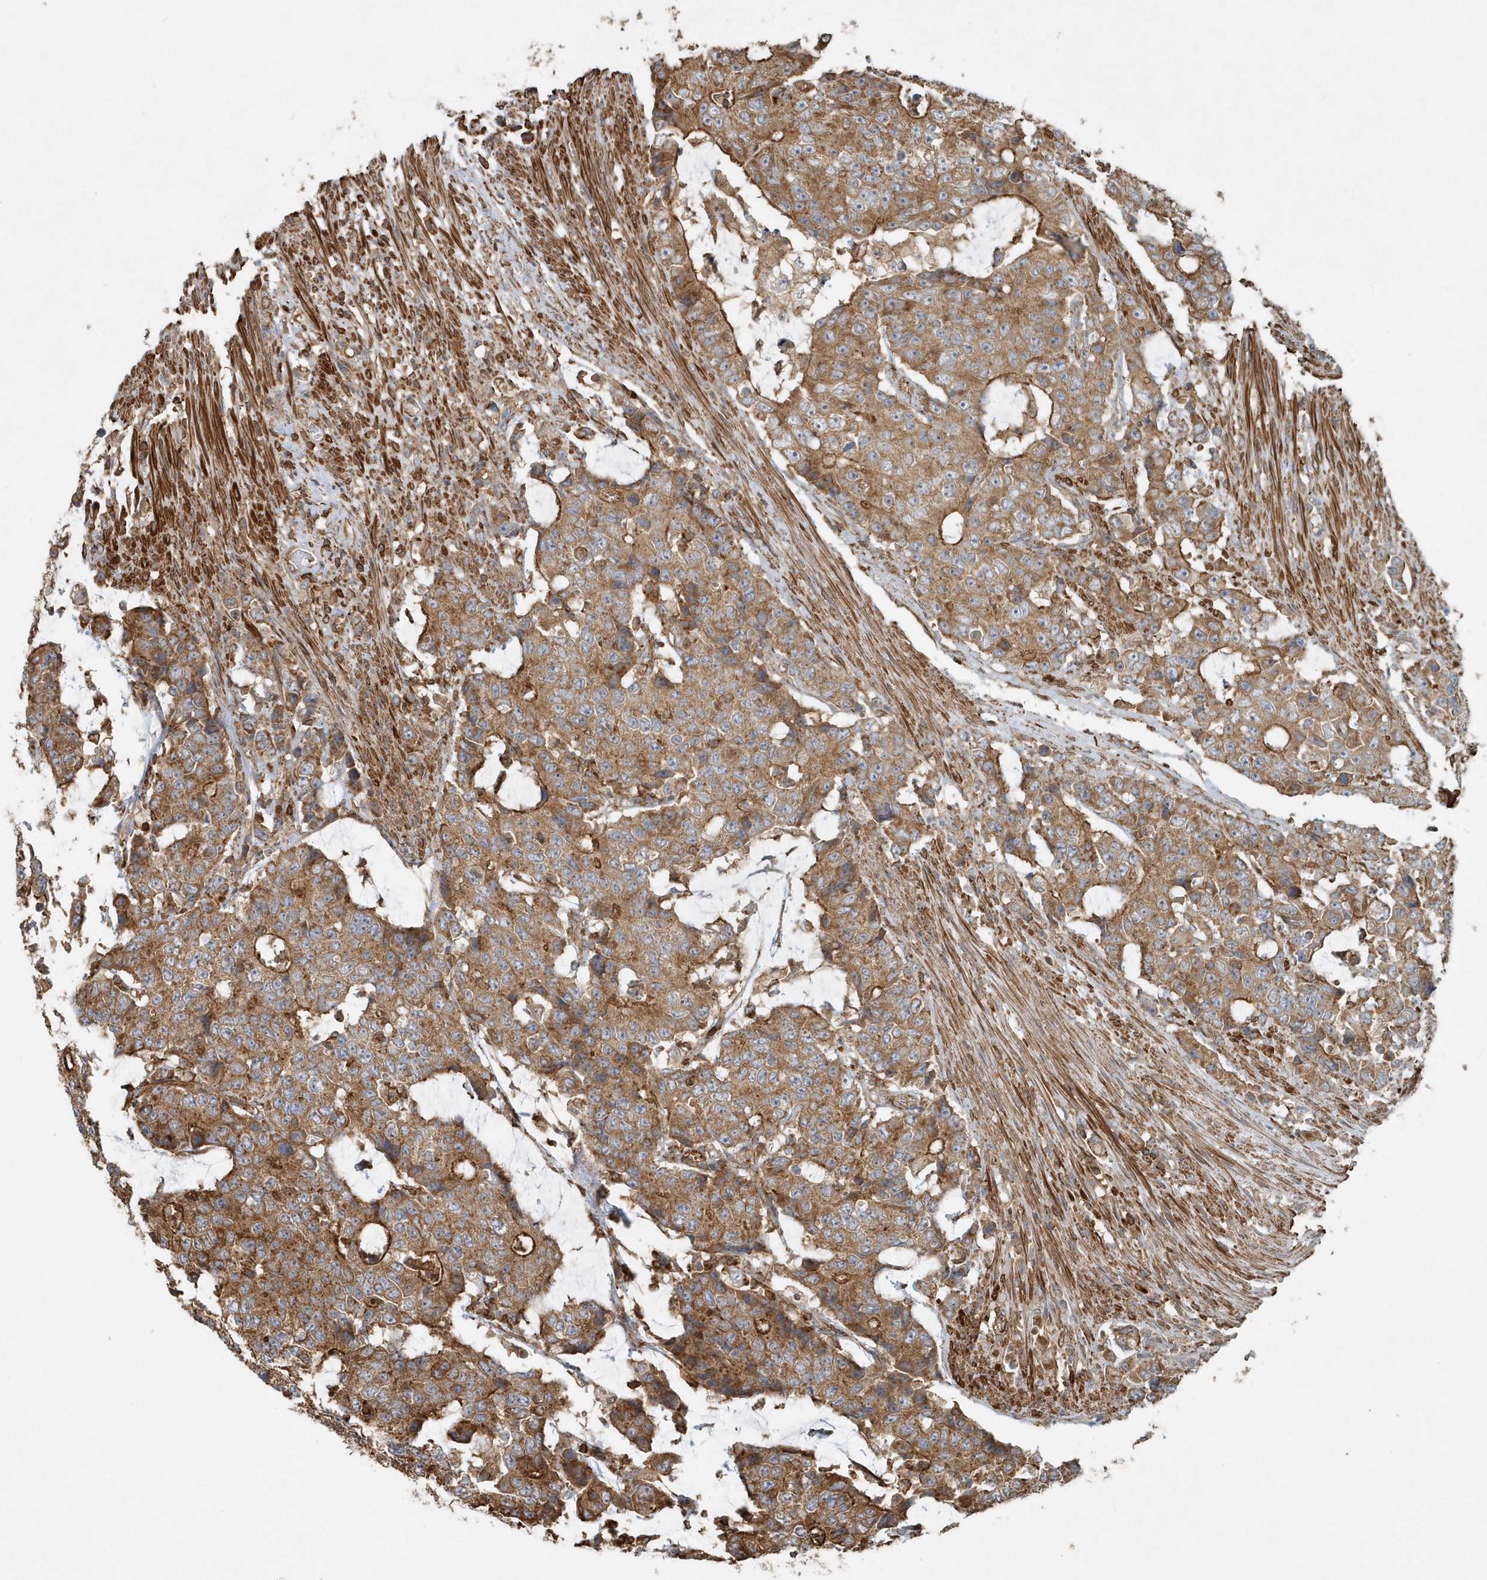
{"staining": {"intensity": "moderate", "quantity": ">75%", "location": "cytoplasmic/membranous"}, "tissue": "colorectal cancer", "cell_type": "Tumor cells", "image_type": "cancer", "snomed": [{"axis": "morphology", "description": "Adenocarcinoma, NOS"}, {"axis": "topography", "description": "Colon"}], "caption": "About >75% of tumor cells in human colorectal adenocarcinoma exhibit moderate cytoplasmic/membranous protein staining as visualized by brown immunohistochemical staining.", "gene": "MMUT", "patient": {"sex": "female", "age": 86}}